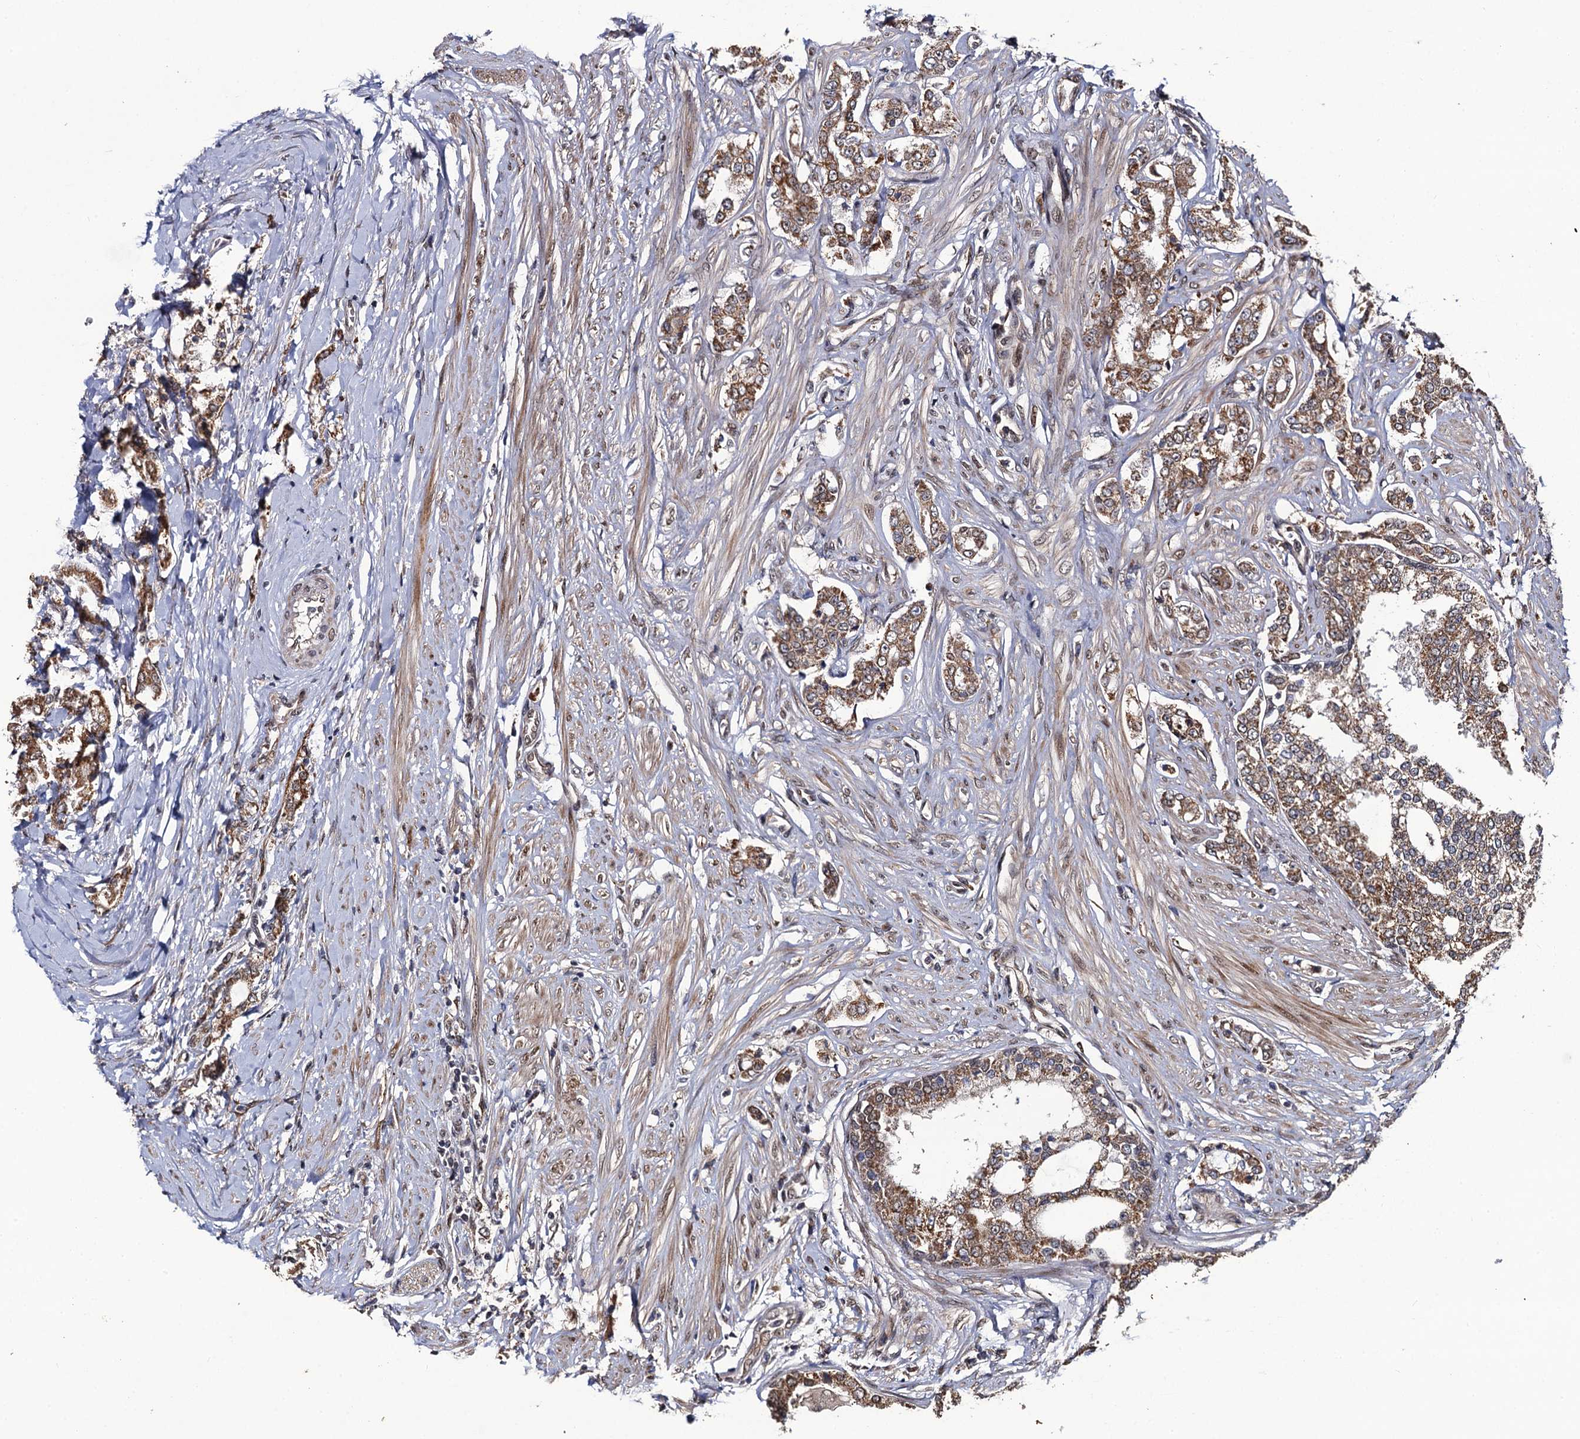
{"staining": {"intensity": "moderate", "quantity": ">75%", "location": "cytoplasmic/membranous"}, "tissue": "prostate cancer", "cell_type": "Tumor cells", "image_type": "cancer", "snomed": [{"axis": "morphology", "description": "Adenocarcinoma, High grade"}, {"axis": "topography", "description": "Prostate"}], "caption": "The histopathology image exhibits immunohistochemical staining of prostate cancer. There is moderate cytoplasmic/membranous positivity is present in about >75% of tumor cells.", "gene": "LRRC63", "patient": {"sex": "male", "age": 64}}